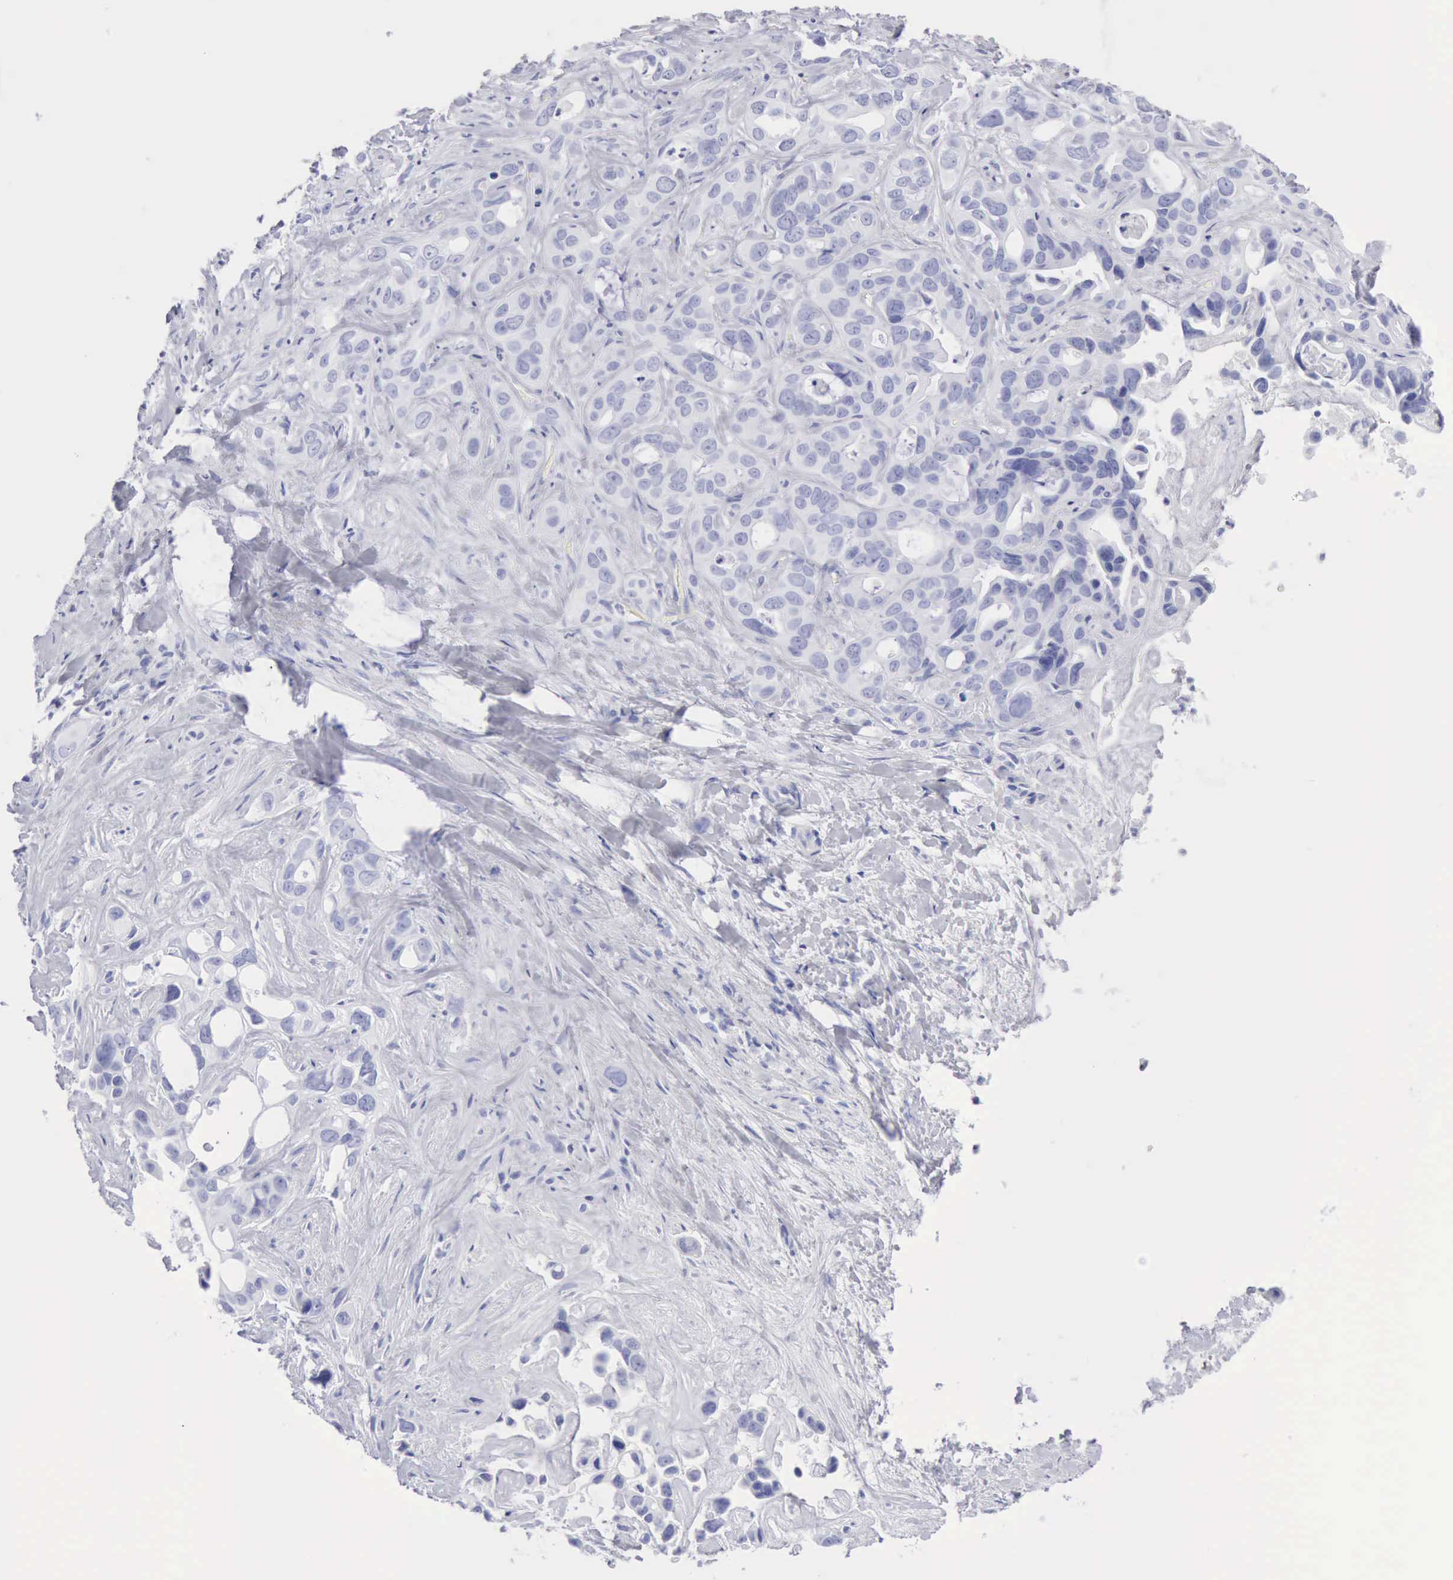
{"staining": {"intensity": "negative", "quantity": "none", "location": "none"}, "tissue": "liver cancer", "cell_type": "Tumor cells", "image_type": "cancer", "snomed": [{"axis": "morphology", "description": "Cholangiocarcinoma"}, {"axis": "topography", "description": "Liver"}], "caption": "Immunohistochemical staining of human liver cholangiocarcinoma displays no significant positivity in tumor cells.", "gene": "KRT5", "patient": {"sex": "female", "age": 79}}